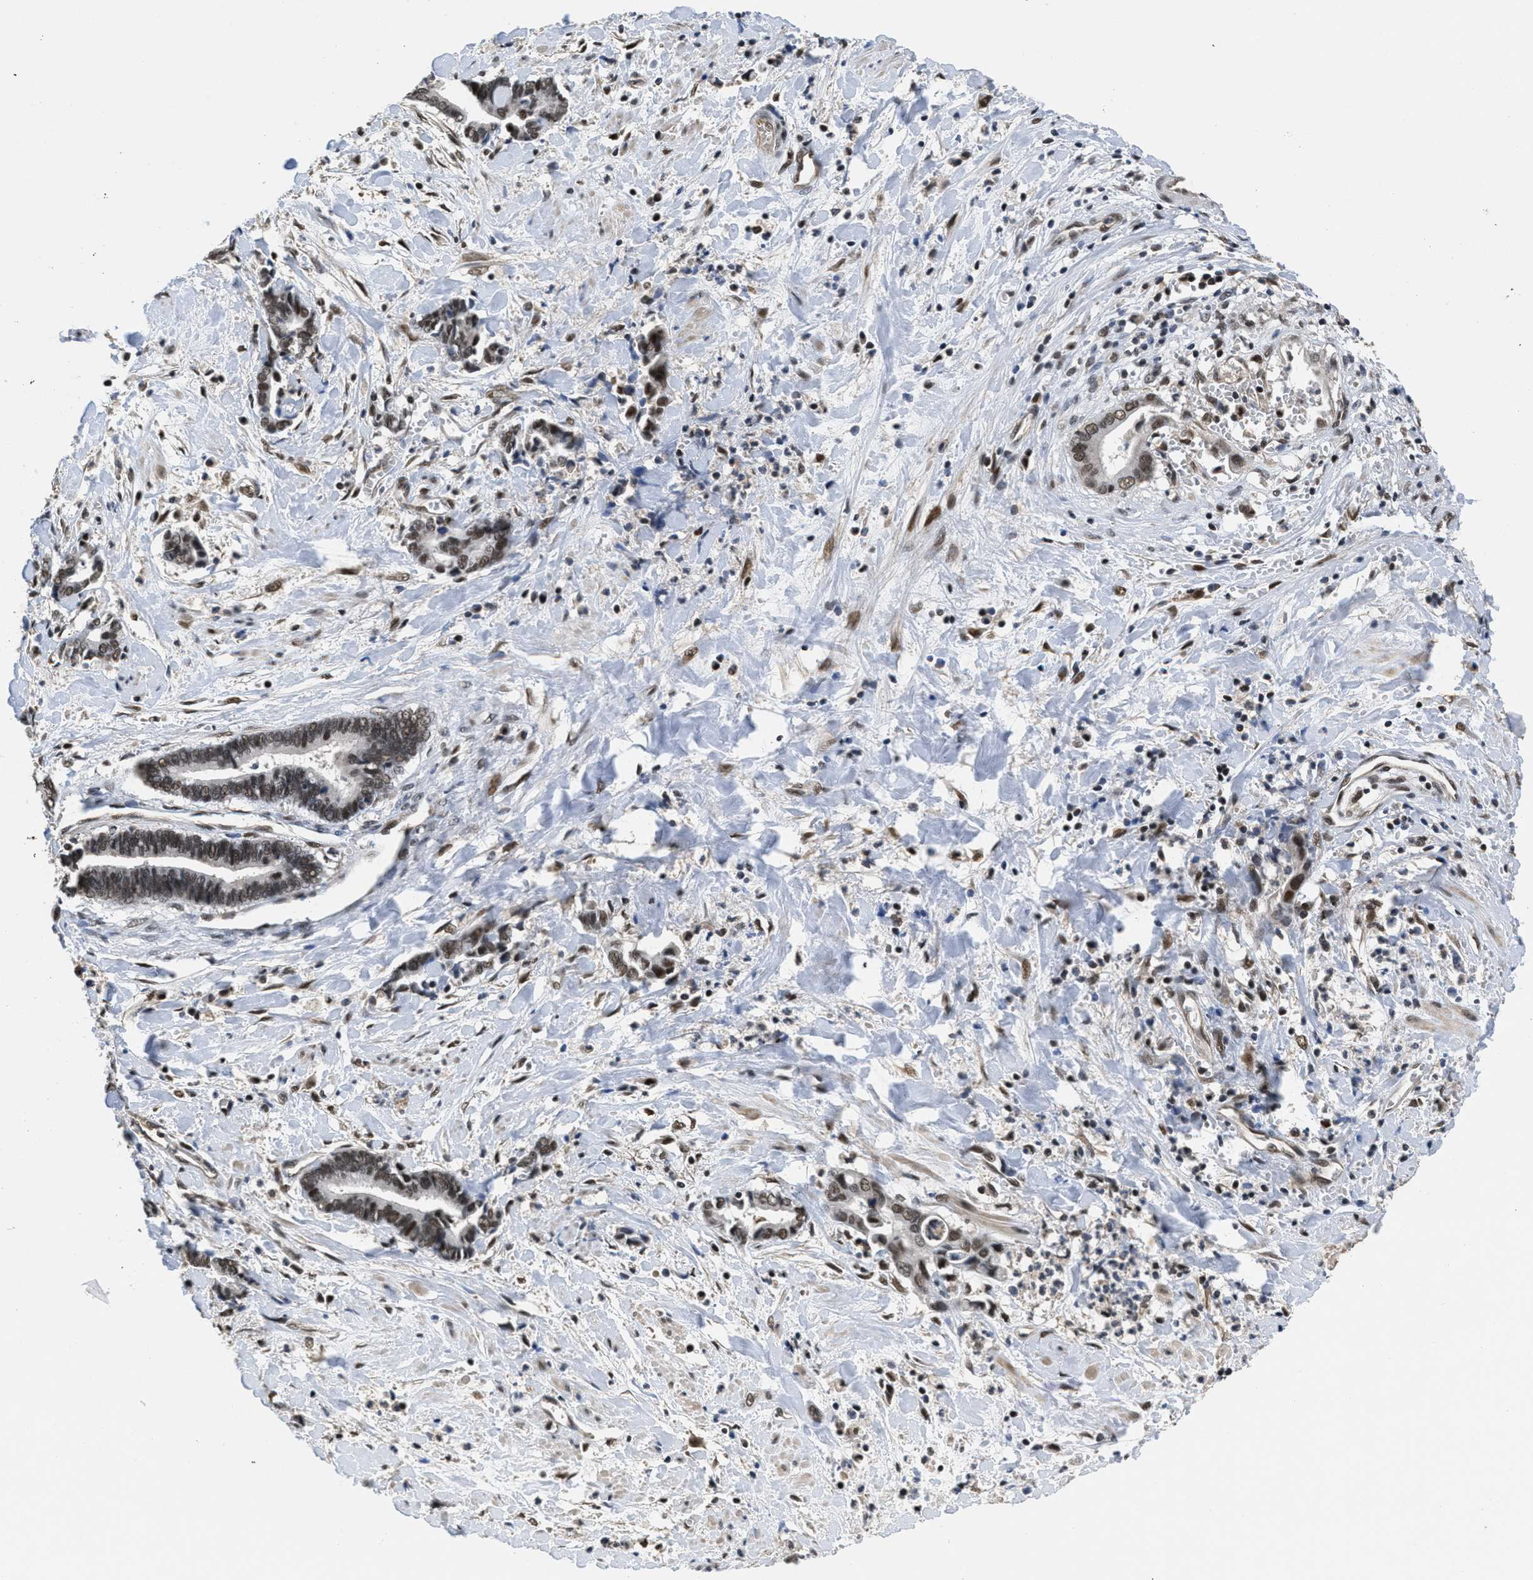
{"staining": {"intensity": "moderate", "quantity": ">75%", "location": "nuclear"}, "tissue": "cervical cancer", "cell_type": "Tumor cells", "image_type": "cancer", "snomed": [{"axis": "morphology", "description": "Adenocarcinoma, NOS"}, {"axis": "topography", "description": "Cervix"}], "caption": "A brown stain labels moderate nuclear expression of a protein in cervical cancer tumor cells.", "gene": "CUL4B", "patient": {"sex": "female", "age": 44}}